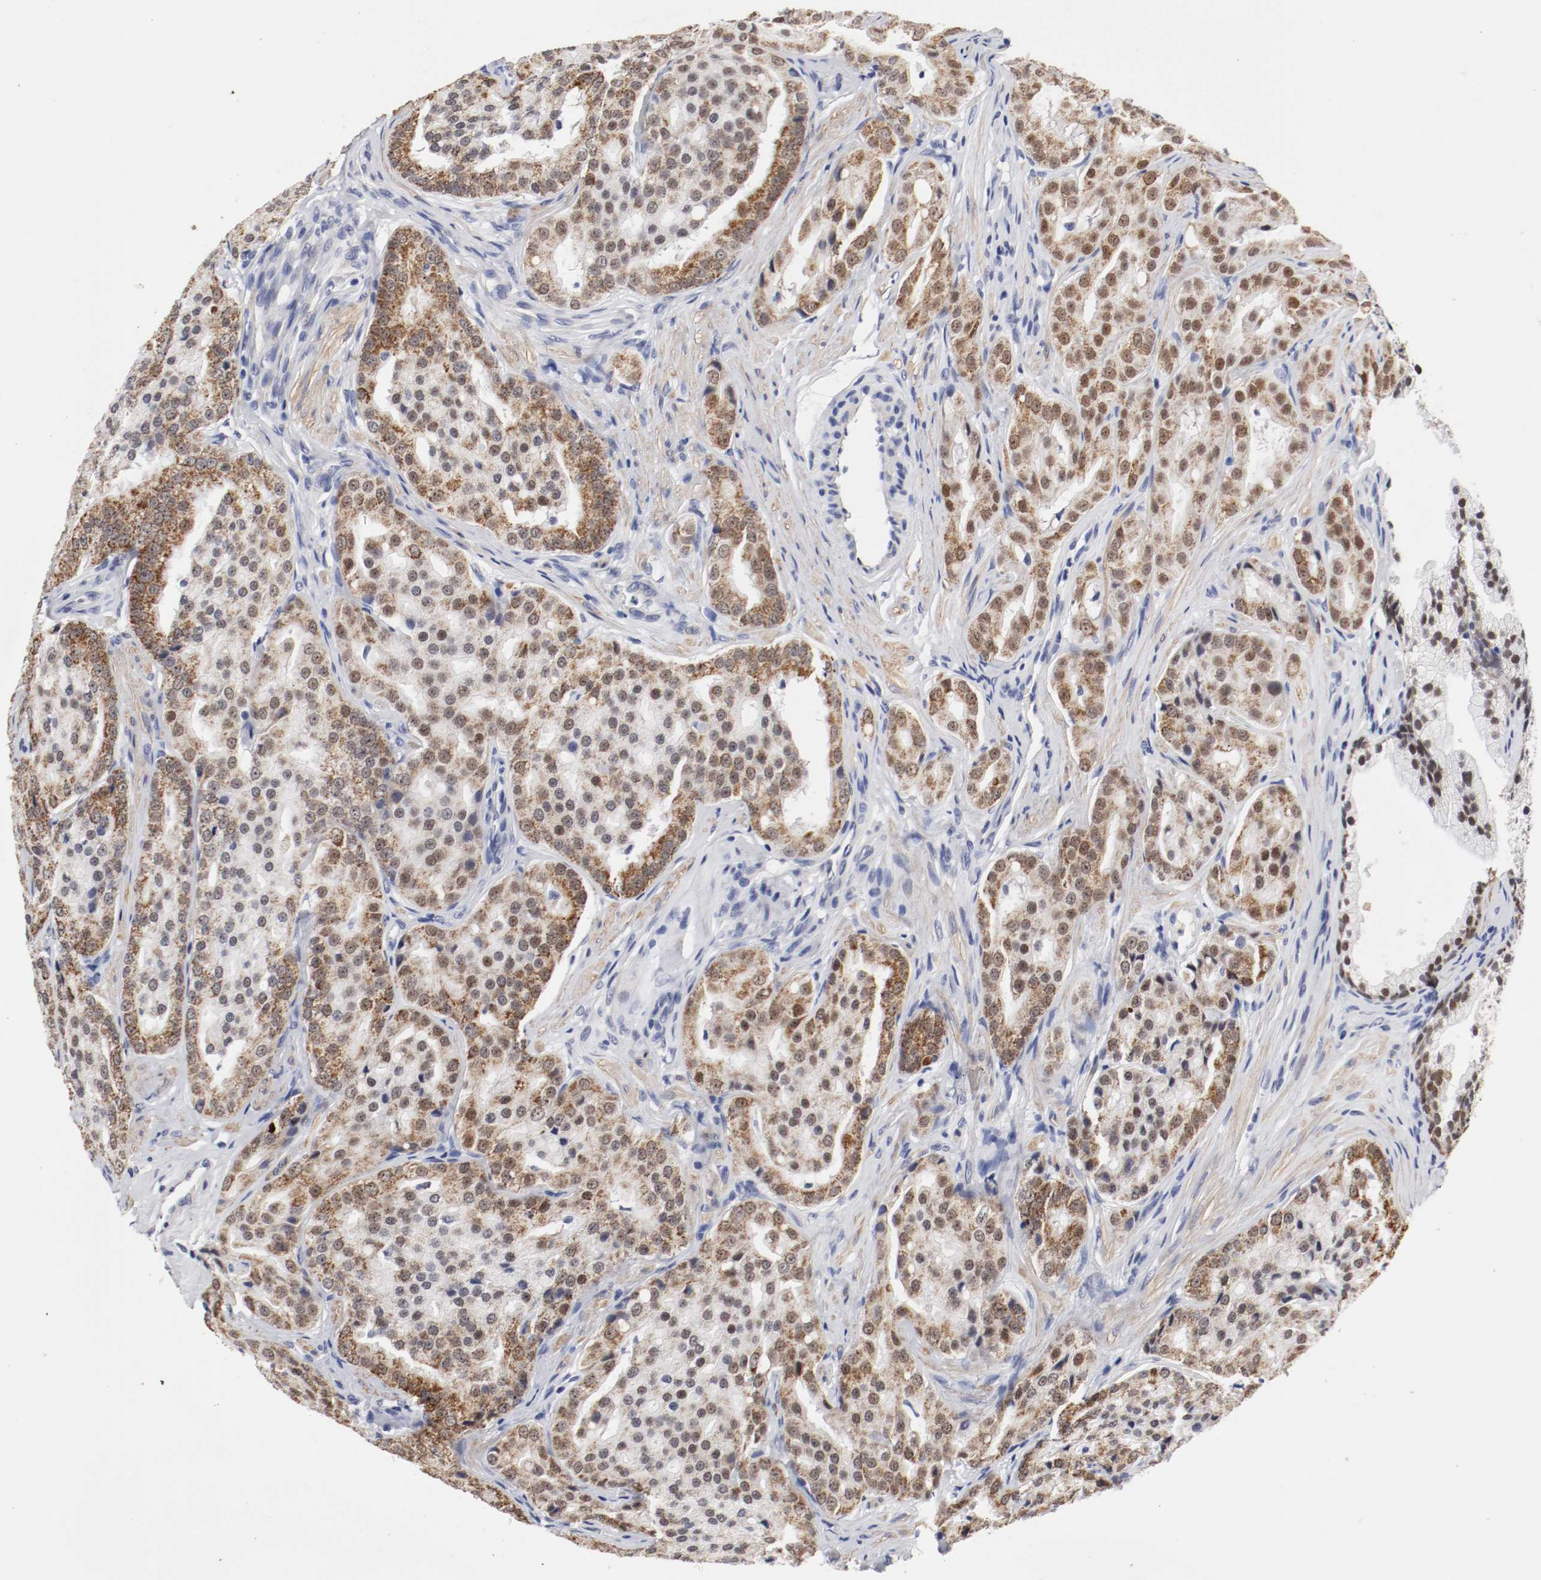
{"staining": {"intensity": "moderate", "quantity": ">75%", "location": "cytoplasmic/membranous"}, "tissue": "prostate cancer", "cell_type": "Tumor cells", "image_type": "cancer", "snomed": [{"axis": "morphology", "description": "Adenocarcinoma, High grade"}, {"axis": "topography", "description": "Prostate"}], "caption": "A brown stain shows moderate cytoplasmic/membranous positivity of a protein in prostate cancer (adenocarcinoma (high-grade)) tumor cells.", "gene": "GRHL2", "patient": {"sex": "male", "age": 64}}